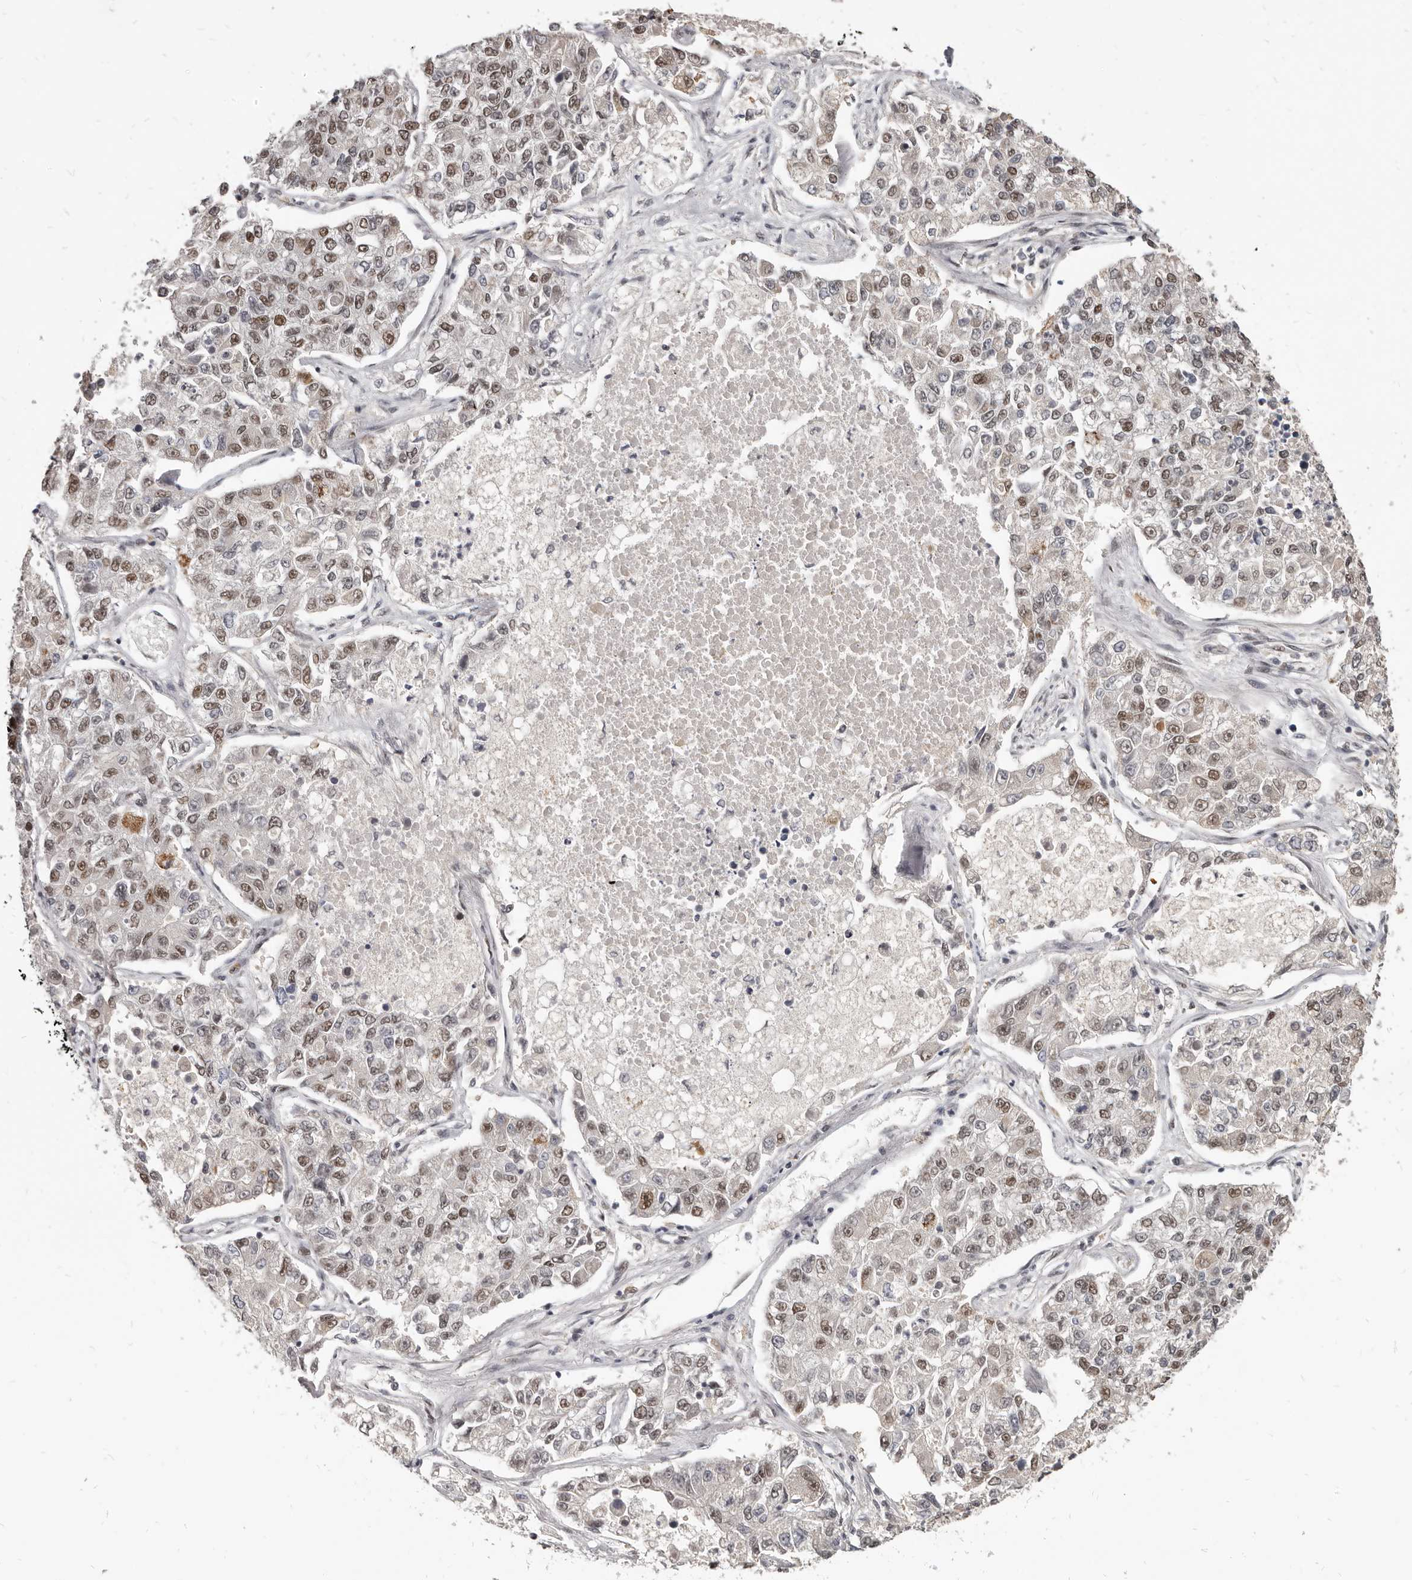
{"staining": {"intensity": "moderate", "quantity": ">75%", "location": "nuclear"}, "tissue": "lung cancer", "cell_type": "Tumor cells", "image_type": "cancer", "snomed": [{"axis": "morphology", "description": "Adenocarcinoma, NOS"}, {"axis": "topography", "description": "Lung"}], "caption": "A brown stain highlights moderate nuclear positivity of a protein in human lung adenocarcinoma tumor cells.", "gene": "ATF5", "patient": {"sex": "male", "age": 49}}